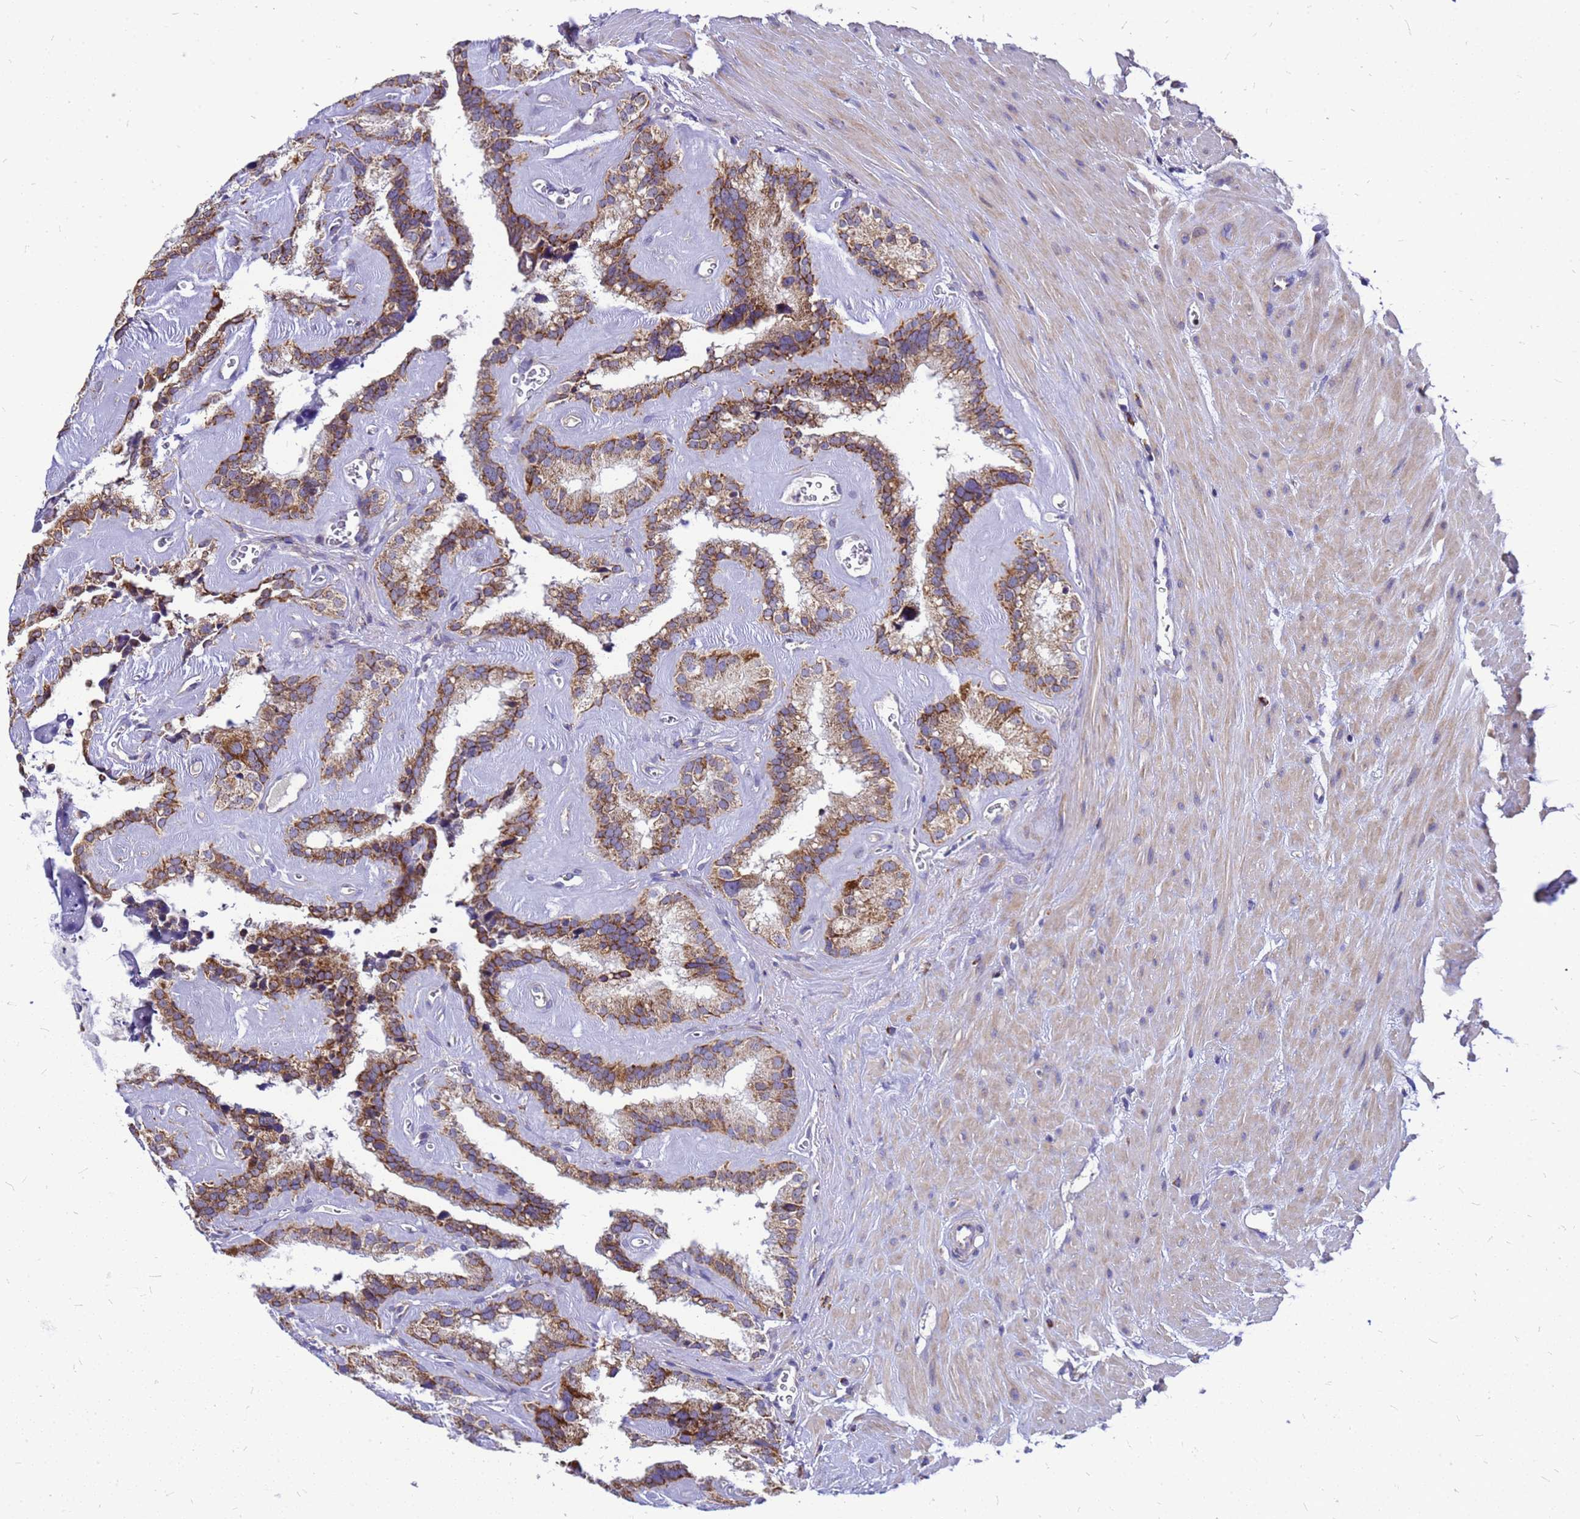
{"staining": {"intensity": "strong", "quantity": ">75%", "location": "cytoplasmic/membranous"}, "tissue": "seminal vesicle", "cell_type": "Glandular cells", "image_type": "normal", "snomed": [{"axis": "morphology", "description": "Normal tissue, NOS"}, {"axis": "topography", "description": "Prostate"}, {"axis": "topography", "description": "Seminal veicle"}], "caption": "Human seminal vesicle stained for a protein (brown) reveals strong cytoplasmic/membranous positive expression in about >75% of glandular cells.", "gene": "CMC4", "patient": {"sex": "male", "age": 59}}